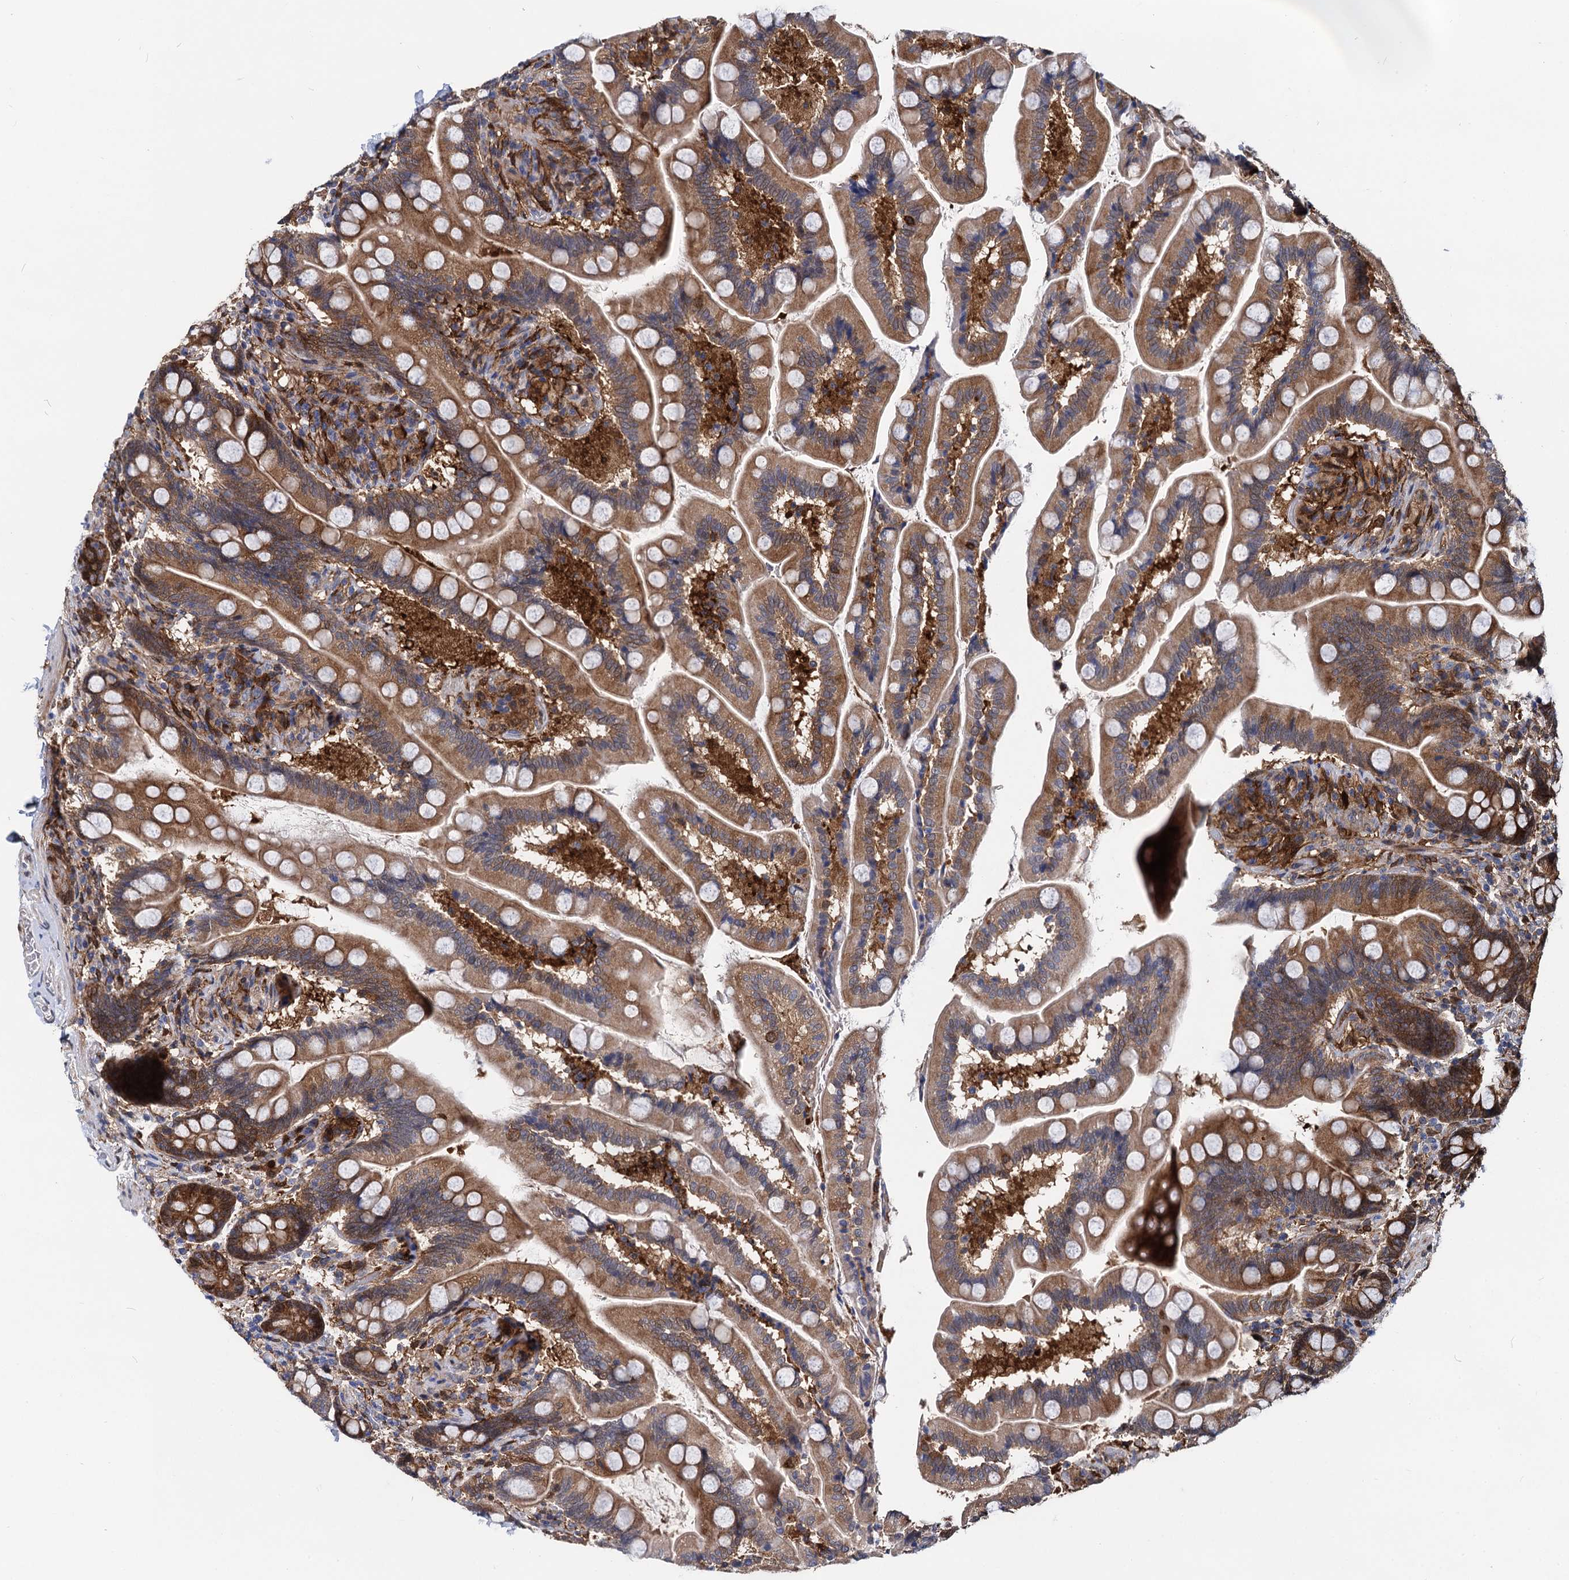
{"staining": {"intensity": "moderate", "quantity": ">75%", "location": "cytoplasmic/membranous"}, "tissue": "small intestine", "cell_type": "Glandular cells", "image_type": "normal", "snomed": [{"axis": "morphology", "description": "Normal tissue, NOS"}, {"axis": "topography", "description": "Small intestine"}], "caption": "Immunohistochemical staining of unremarkable small intestine exhibits >75% levels of moderate cytoplasmic/membranous protein staining in about >75% of glandular cells. (IHC, brightfield microscopy, high magnification).", "gene": "GSTM3", "patient": {"sex": "female", "age": 64}}